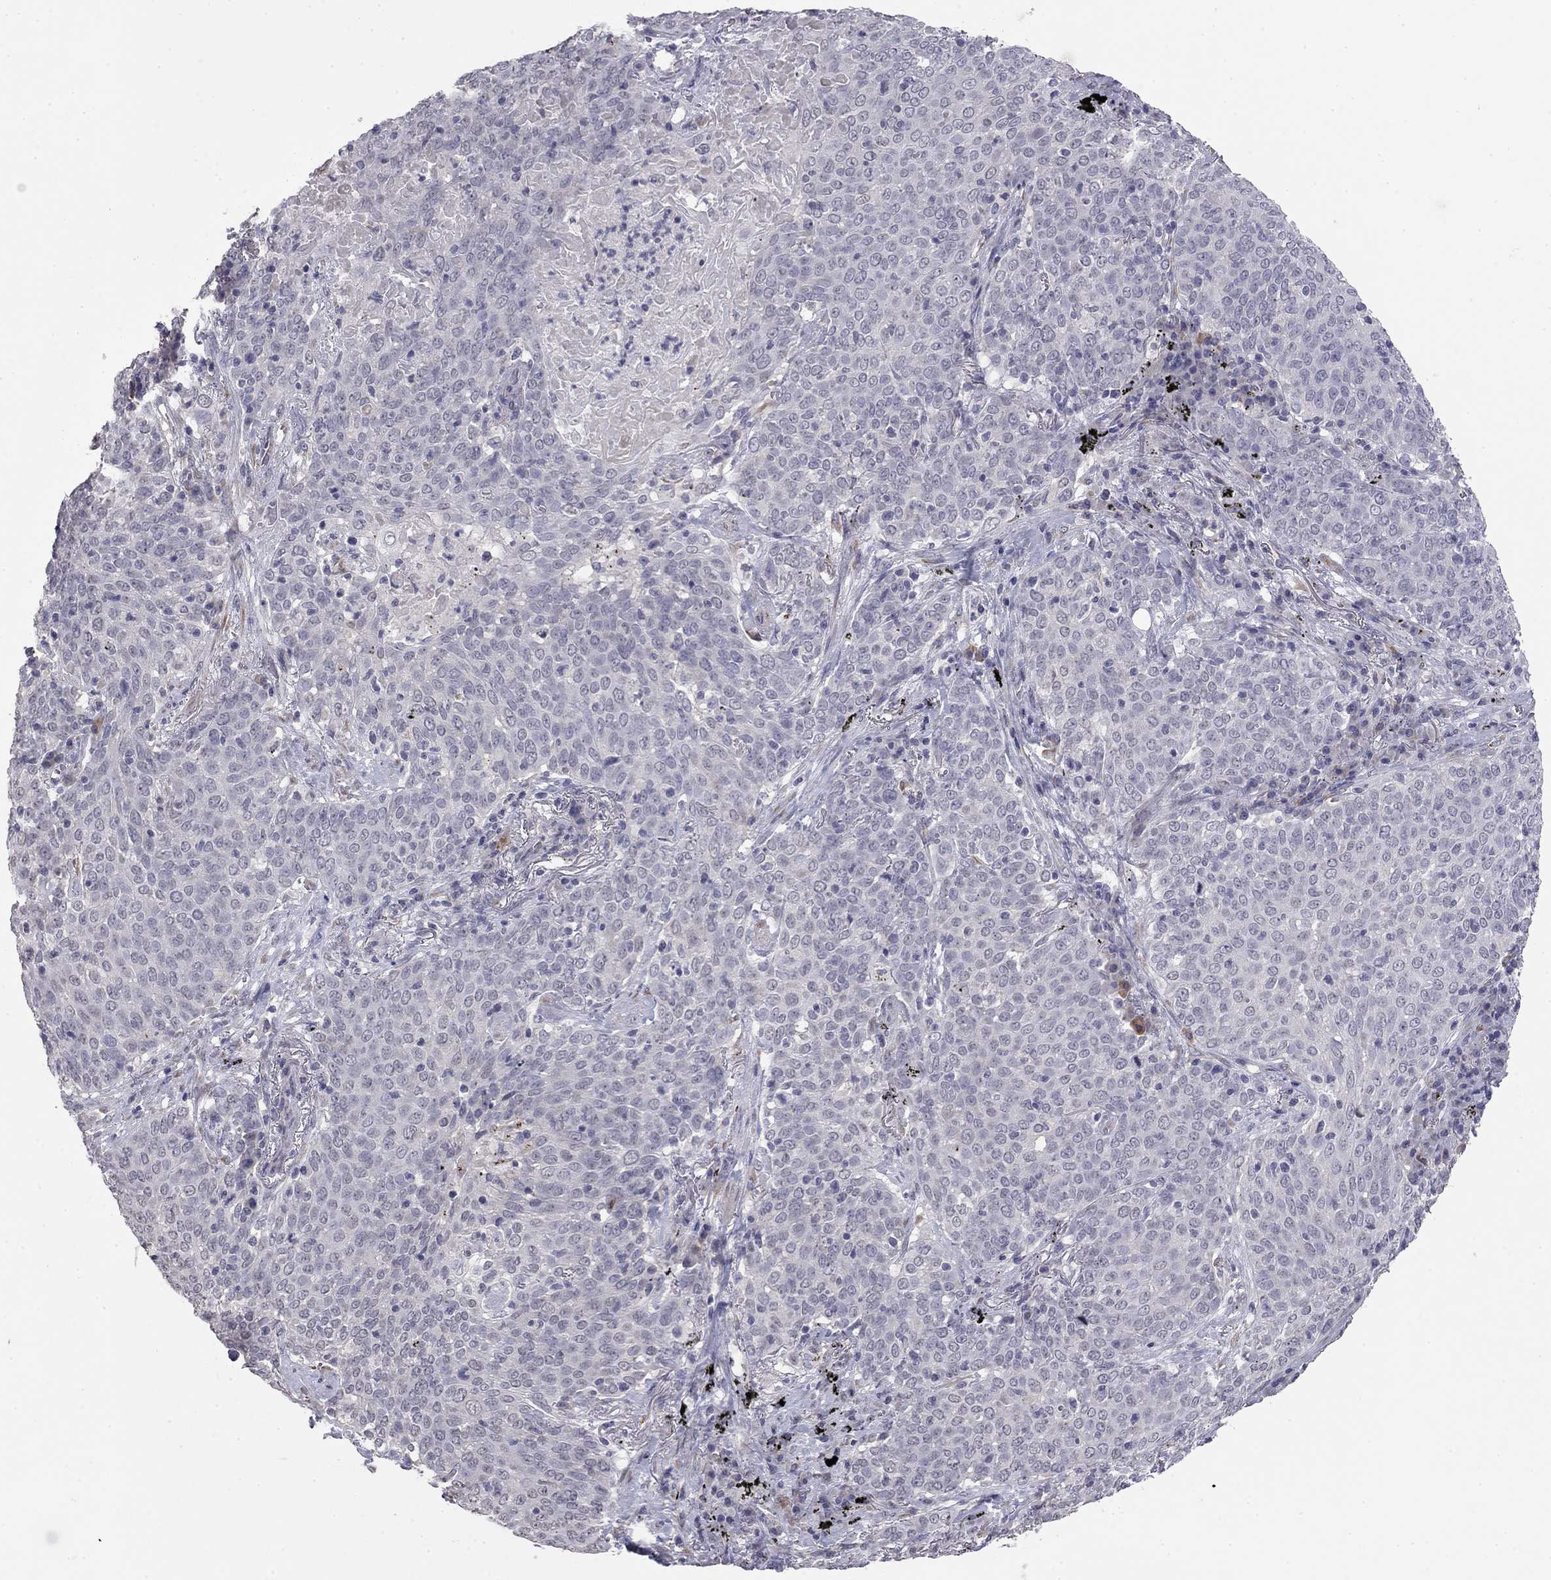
{"staining": {"intensity": "negative", "quantity": "none", "location": "none"}, "tissue": "lung cancer", "cell_type": "Tumor cells", "image_type": "cancer", "snomed": [{"axis": "morphology", "description": "Squamous cell carcinoma, NOS"}, {"axis": "topography", "description": "Lung"}], "caption": "The IHC image has no significant staining in tumor cells of lung squamous cell carcinoma tissue.", "gene": "PRRT2", "patient": {"sex": "male", "age": 82}}